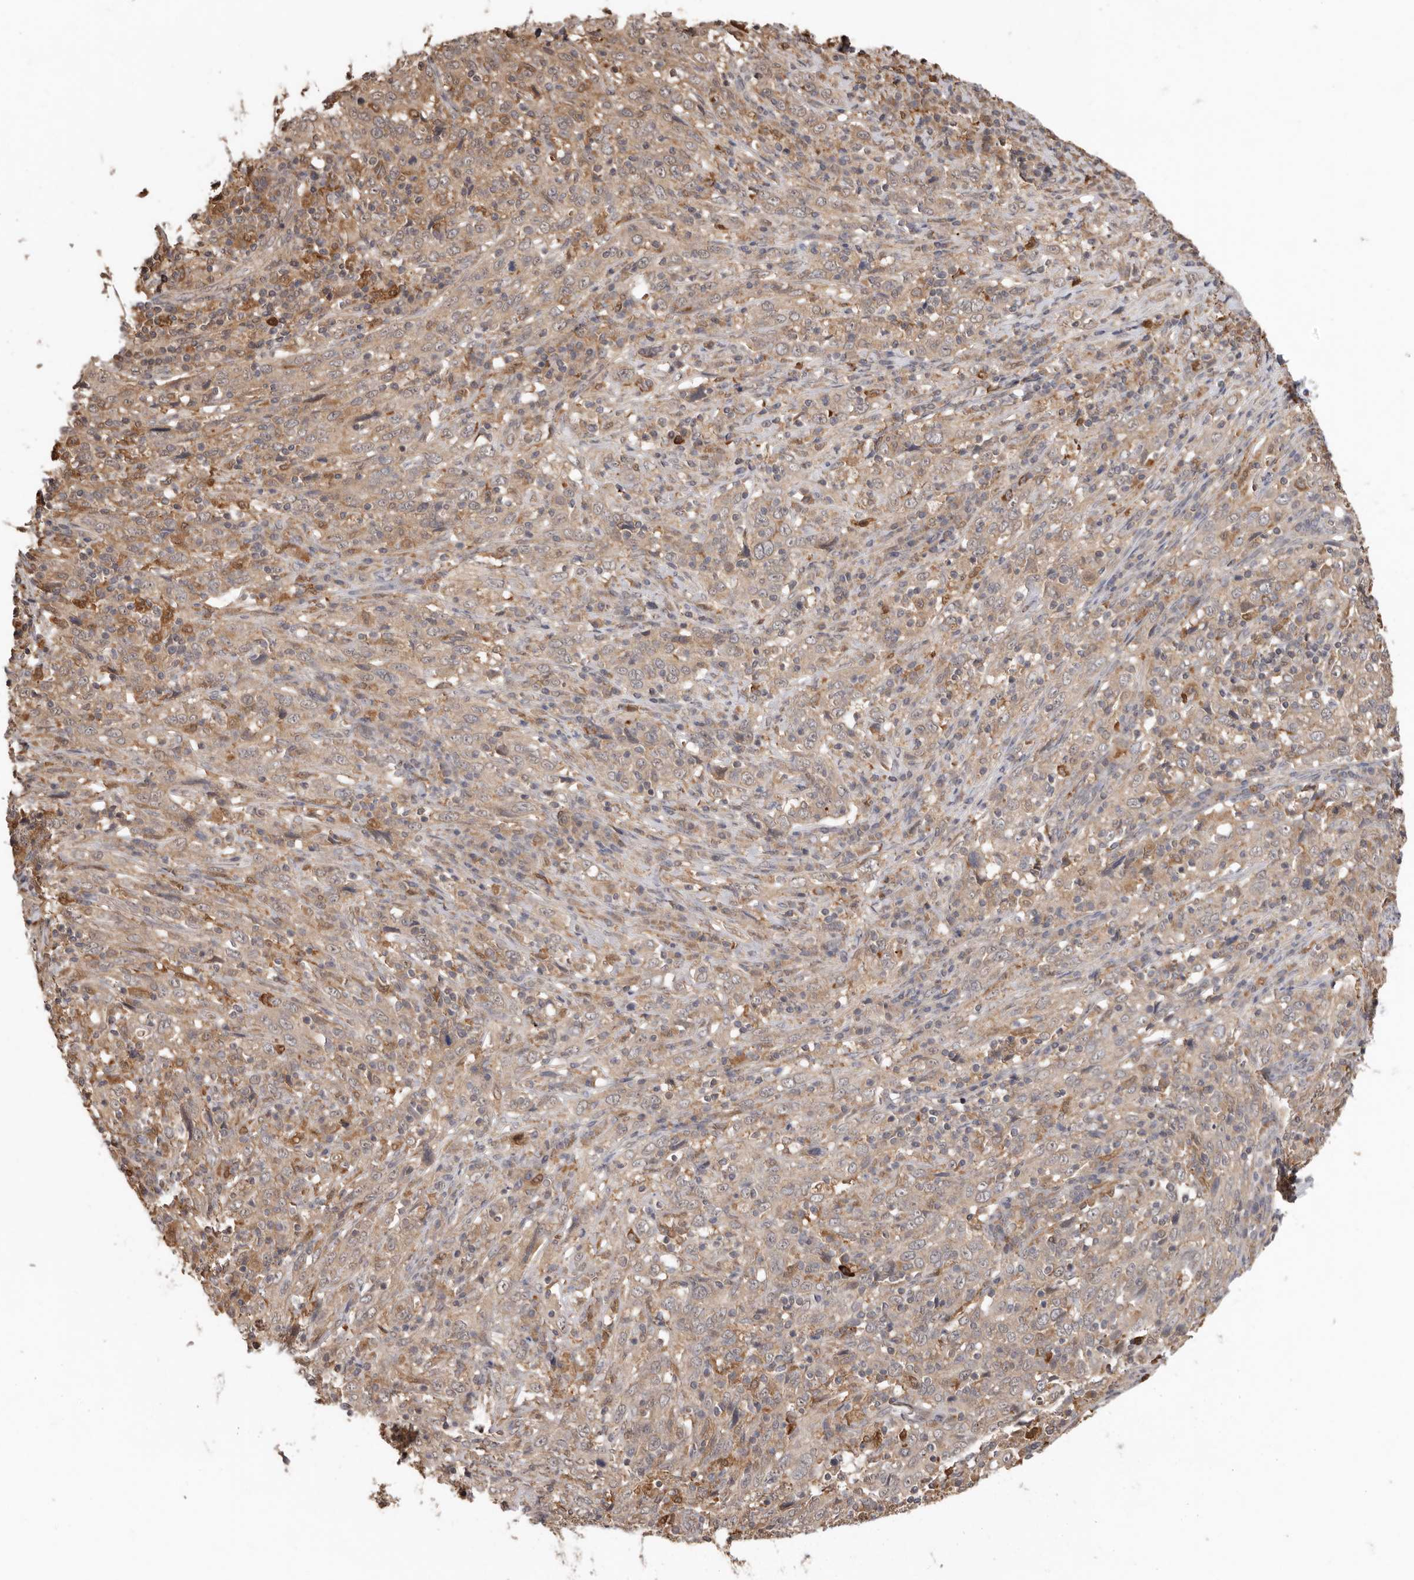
{"staining": {"intensity": "weak", "quantity": ">75%", "location": "cytoplasmic/membranous"}, "tissue": "cervical cancer", "cell_type": "Tumor cells", "image_type": "cancer", "snomed": [{"axis": "morphology", "description": "Squamous cell carcinoma, NOS"}, {"axis": "topography", "description": "Cervix"}], "caption": "Immunohistochemical staining of human squamous cell carcinoma (cervical) demonstrates low levels of weak cytoplasmic/membranous protein expression in about >75% of tumor cells.", "gene": "RSPO2", "patient": {"sex": "female", "age": 46}}